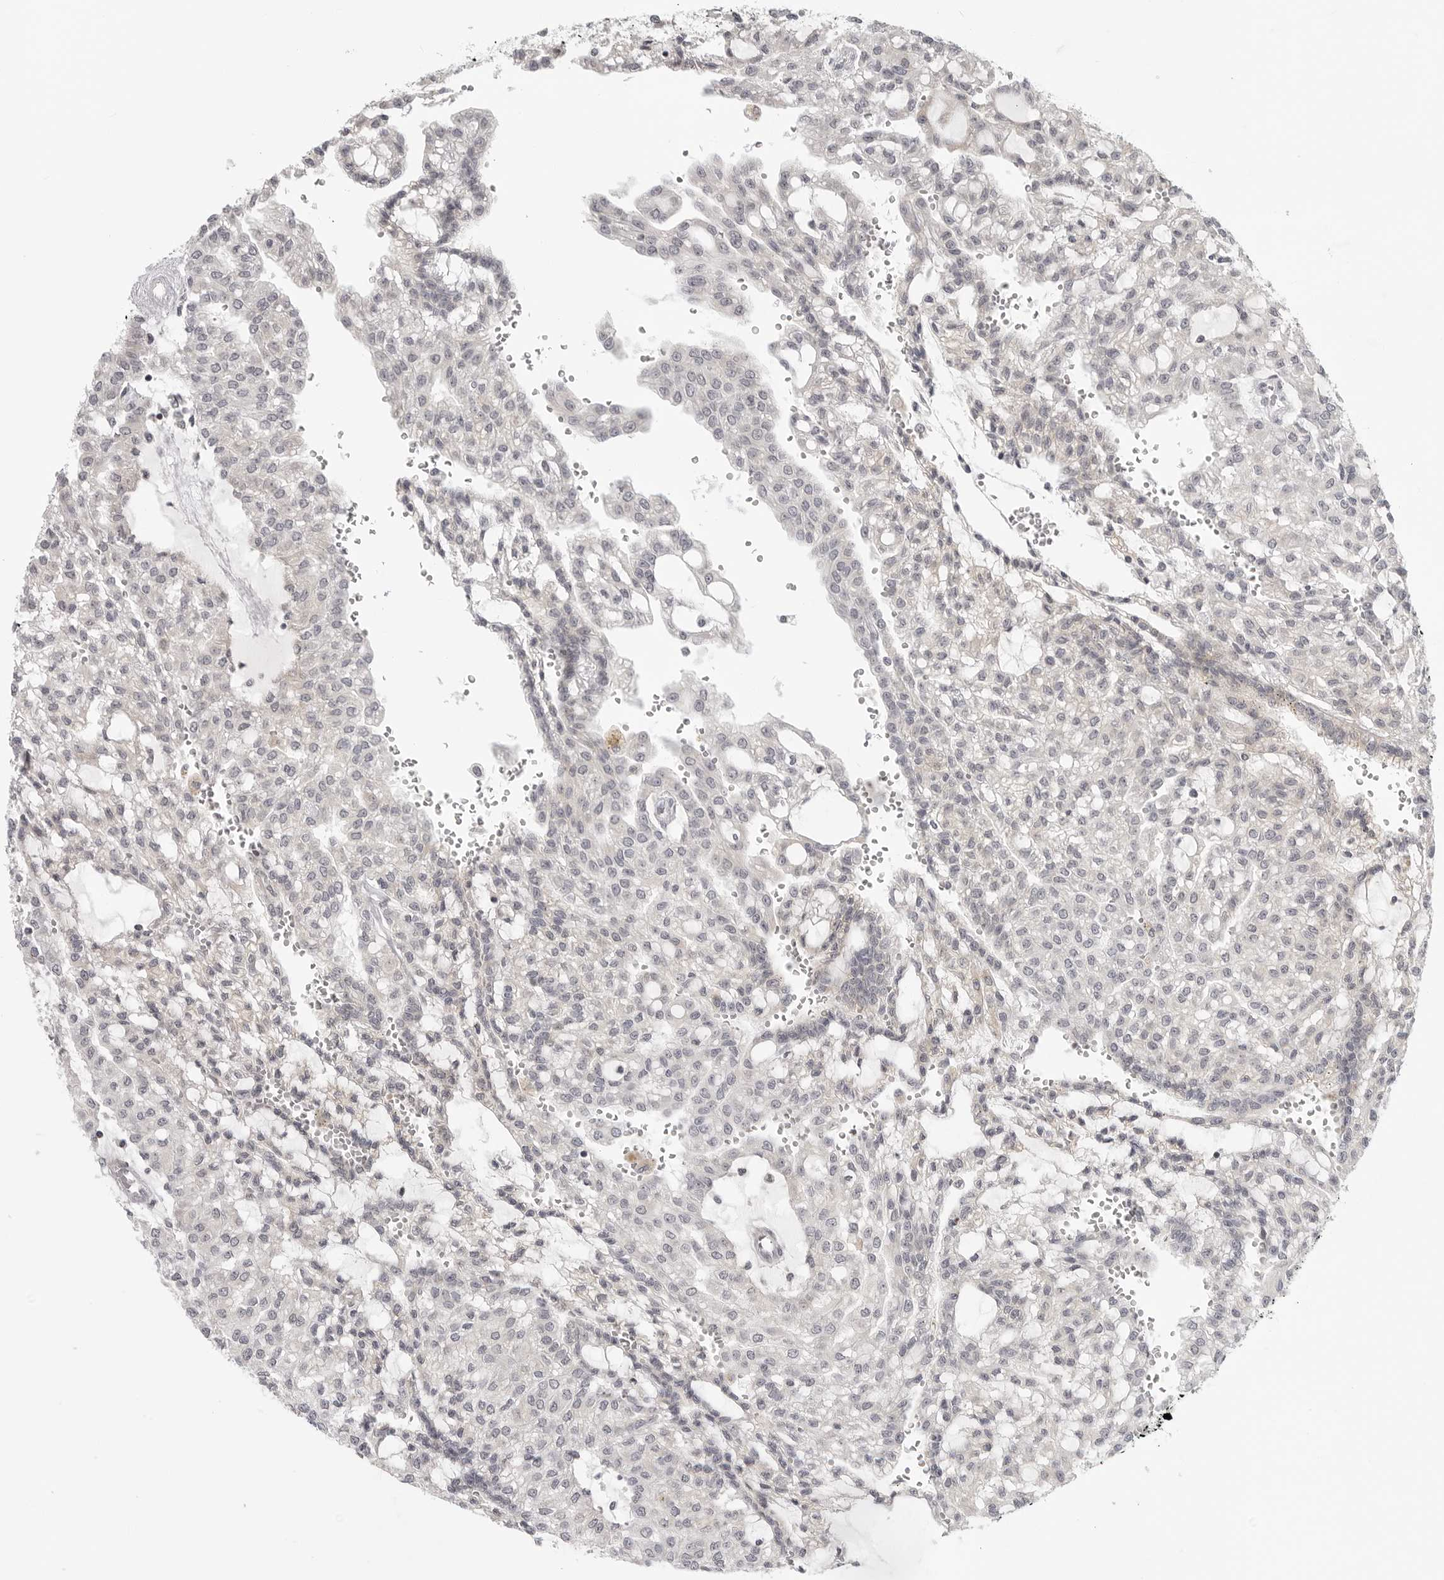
{"staining": {"intensity": "negative", "quantity": "none", "location": "none"}, "tissue": "renal cancer", "cell_type": "Tumor cells", "image_type": "cancer", "snomed": [{"axis": "morphology", "description": "Adenocarcinoma, NOS"}, {"axis": "topography", "description": "Kidney"}], "caption": "Immunohistochemistry image of neoplastic tissue: human renal adenocarcinoma stained with DAB (3,3'-diaminobenzidine) exhibits no significant protein expression in tumor cells.", "gene": "TUT4", "patient": {"sex": "male", "age": 63}}